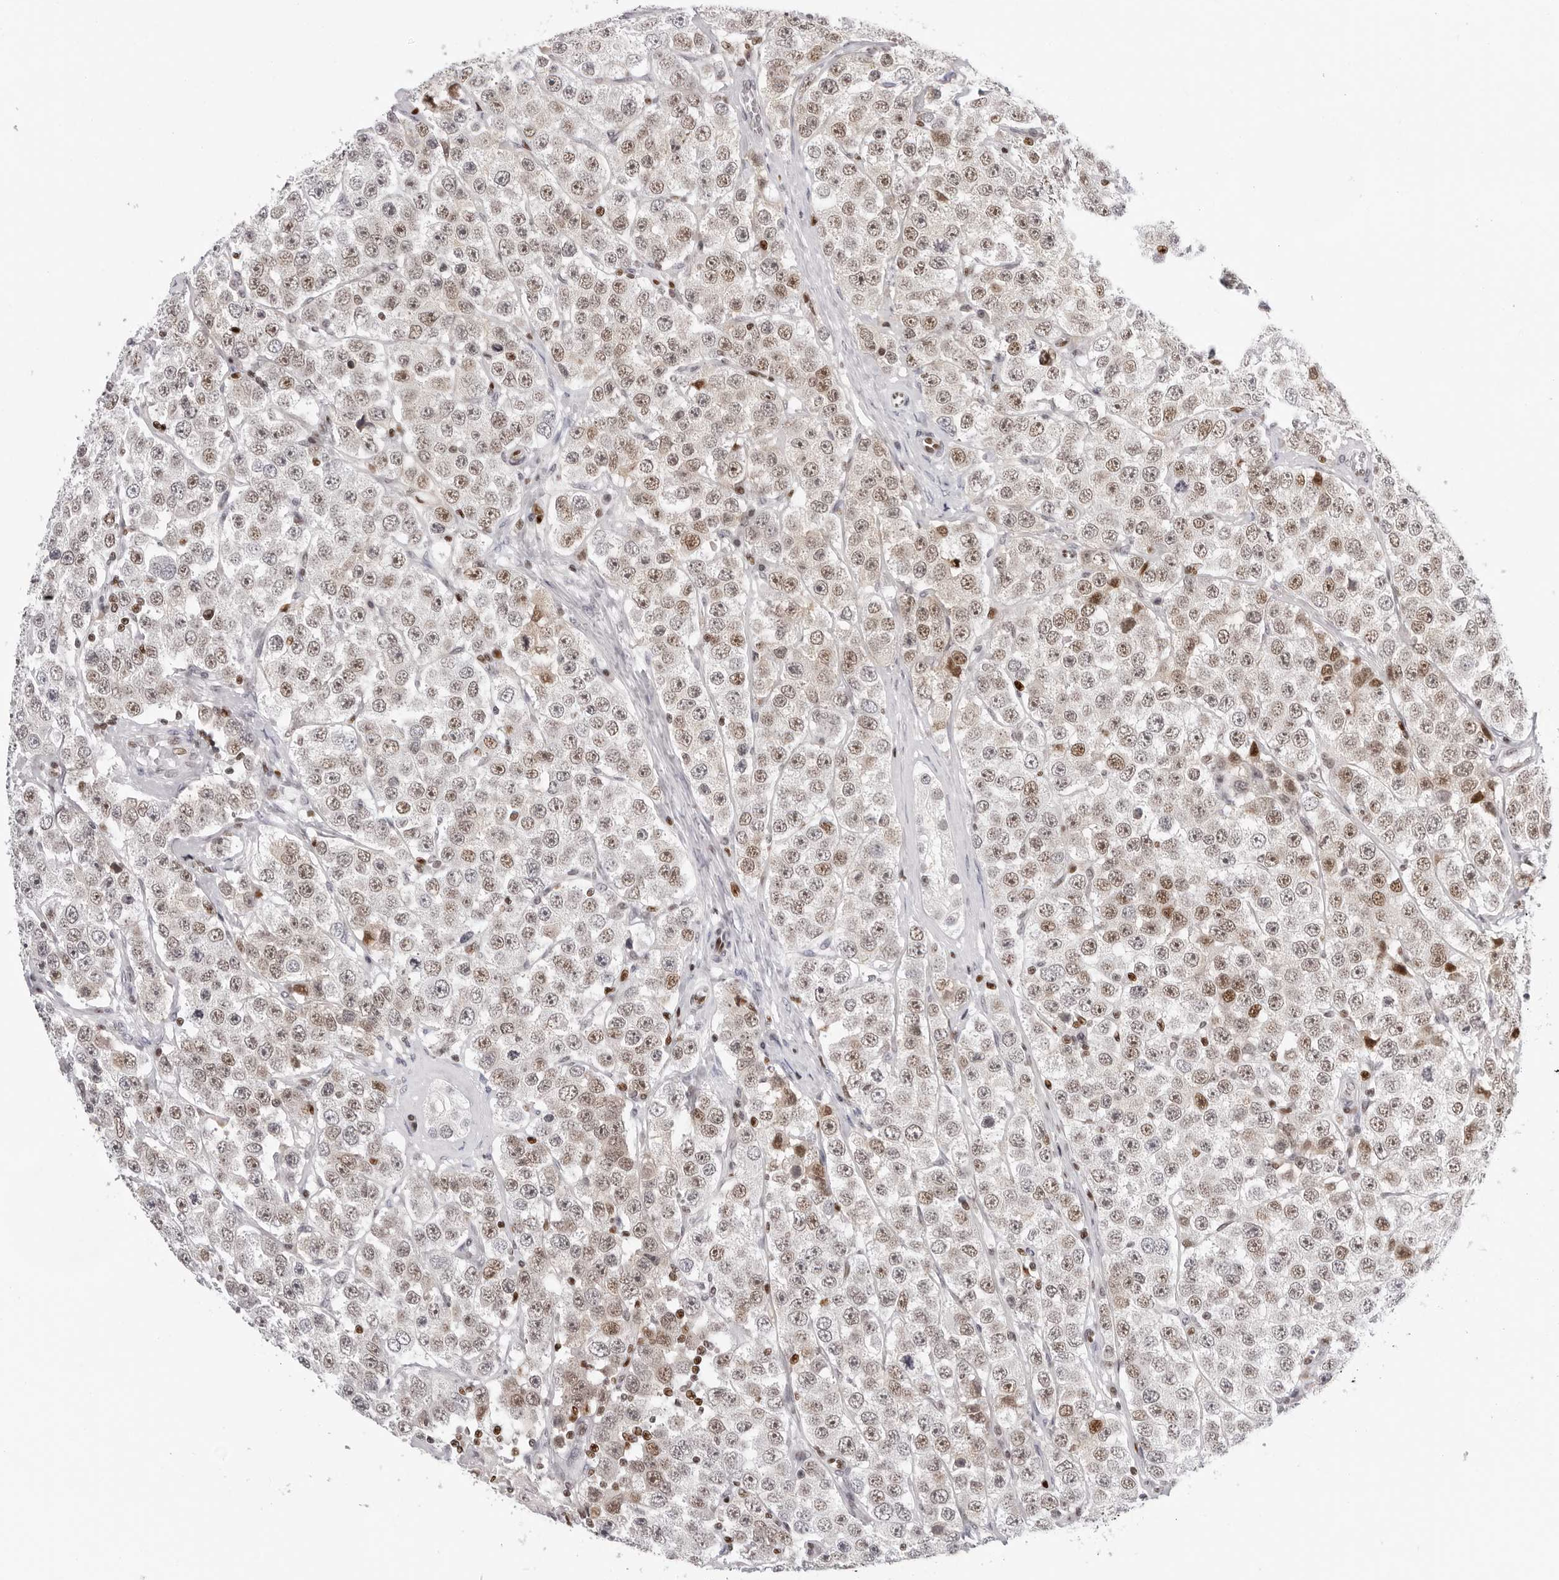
{"staining": {"intensity": "moderate", "quantity": "25%-75%", "location": "nuclear"}, "tissue": "testis cancer", "cell_type": "Tumor cells", "image_type": "cancer", "snomed": [{"axis": "morphology", "description": "Seminoma, NOS"}, {"axis": "topography", "description": "Testis"}], "caption": "Immunohistochemical staining of human testis seminoma demonstrates medium levels of moderate nuclear staining in approximately 25%-75% of tumor cells. (IHC, brightfield microscopy, high magnification).", "gene": "OGG1", "patient": {"sex": "male", "age": 28}}